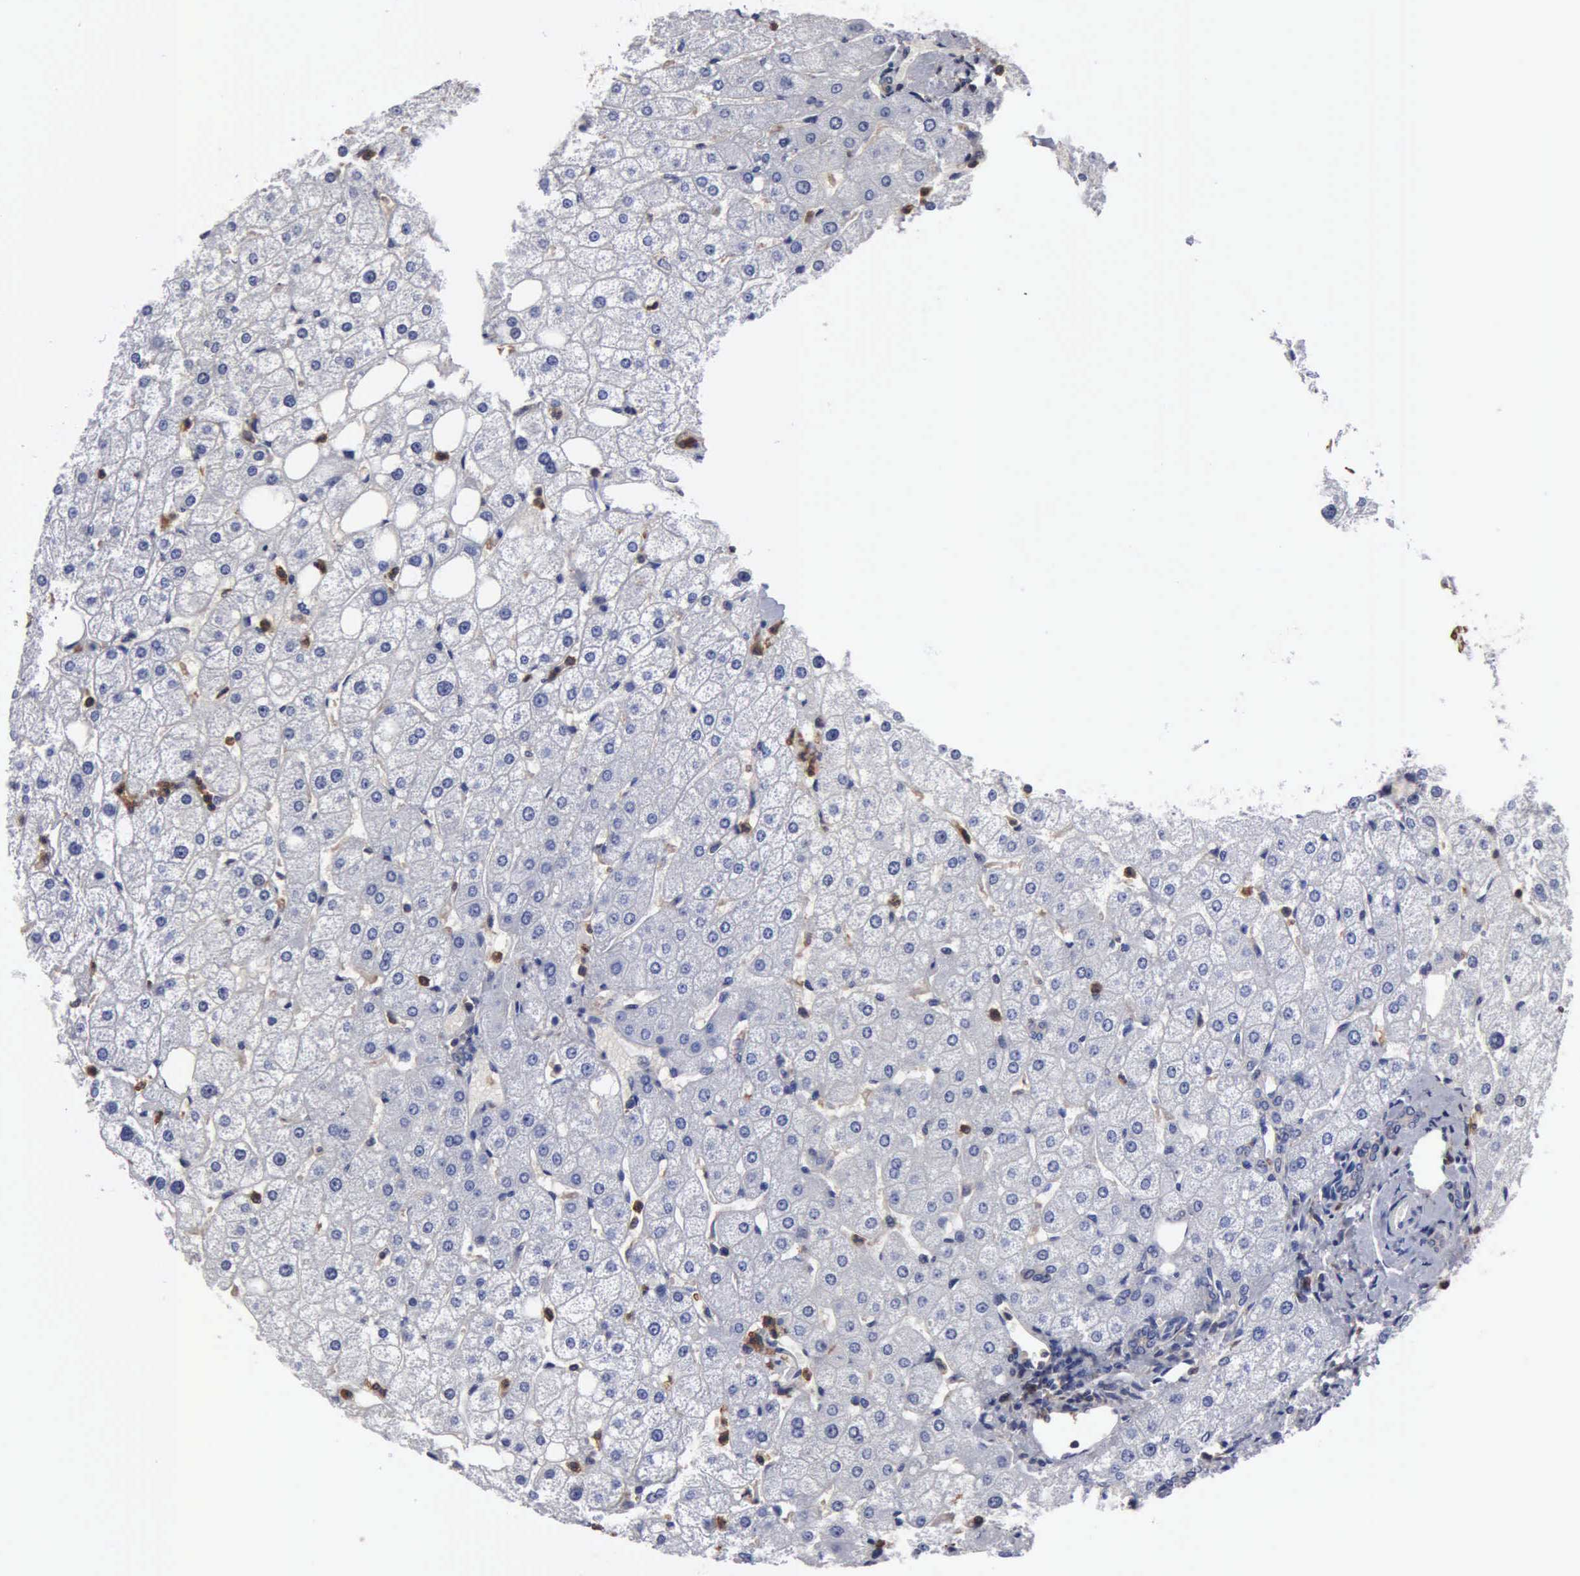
{"staining": {"intensity": "weak", "quantity": "25%-75%", "location": "cytoplasmic/membranous"}, "tissue": "liver", "cell_type": "Cholangiocytes", "image_type": "normal", "snomed": [{"axis": "morphology", "description": "Normal tissue, NOS"}, {"axis": "topography", "description": "Liver"}], "caption": "A photomicrograph of liver stained for a protein shows weak cytoplasmic/membranous brown staining in cholangiocytes.", "gene": "G6PD", "patient": {"sex": "male", "age": 35}}